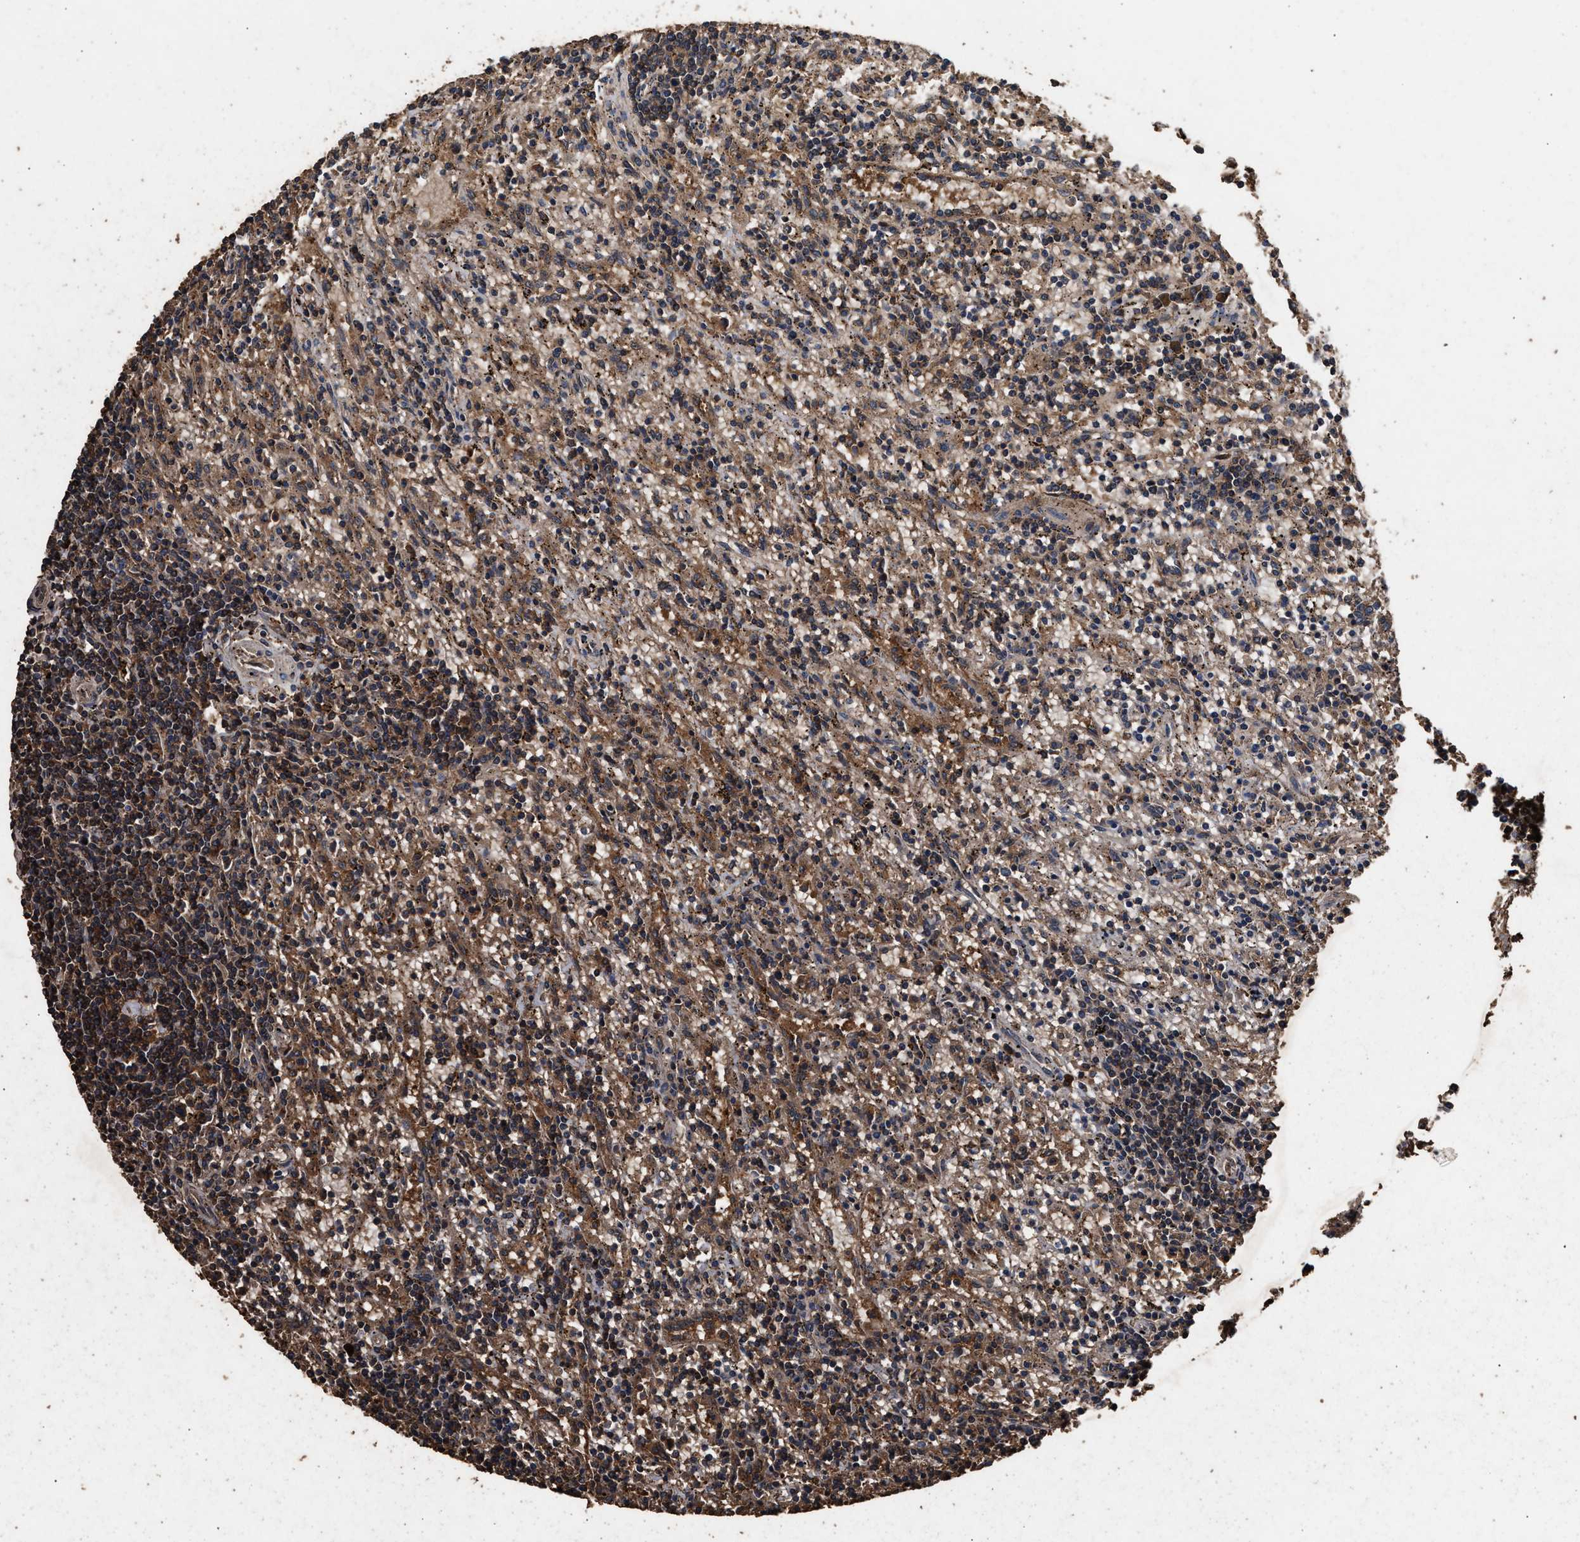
{"staining": {"intensity": "strong", "quantity": ">75%", "location": "cytoplasmic/membranous,nuclear"}, "tissue": "lymphoma", "cell_type": "Tumor cells", "image_type": "cancer", "snomed": [{"axis": "morphology", "description": "Malignant lymphoma, non-Hodgkin's type, Low grade"}, {"axis": "topography", "description": "Spleen"}], "caption": "There is high levels of strong cytoplasmic/membranous and nuclear staining in tumor cells of lymphoma, as demonstrated by immunohistochemical staining (brown color).", "gene": "KYAT1", "patient": {"sex": "male", "age": 76}}